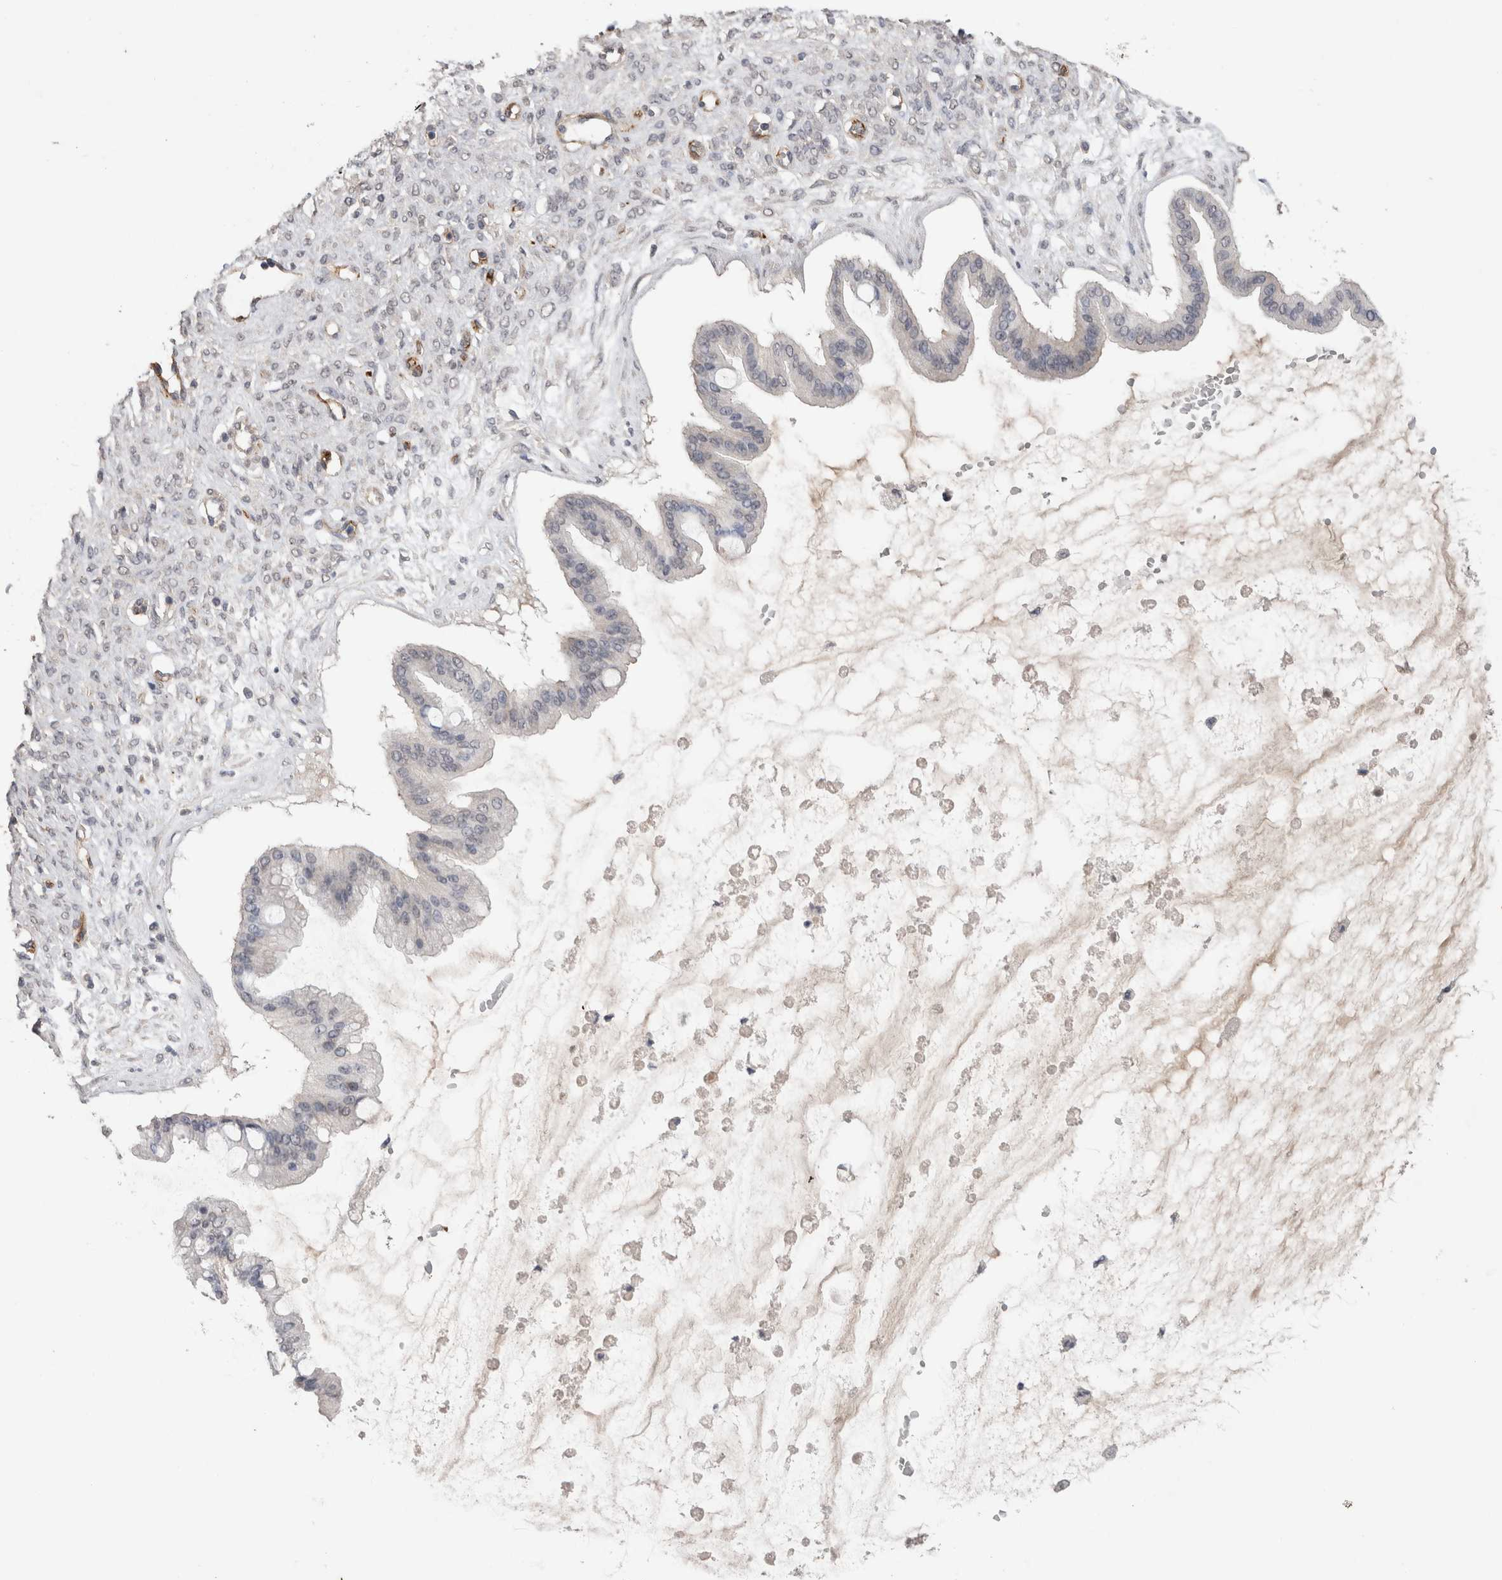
{"staining": {"intensity": "negative", "quantity": "none", "location": "none"}, "tissue": "ovarian cancer", "cell_type": "Tumor cells", "image_type": "cancer", "snomed": [{"axis": "morphology", "description": "Cystadenocarcinoma, mucinous, NOS"}, {"axis": "topography", "description": "Ovary"}], "caption": "The histopathology image shows no significant staining in tumor cells of mucinous cystadenocarcinoma (ovarian).", "gene": "CDH13", "patient": {"sex": "female", "age": 73}}